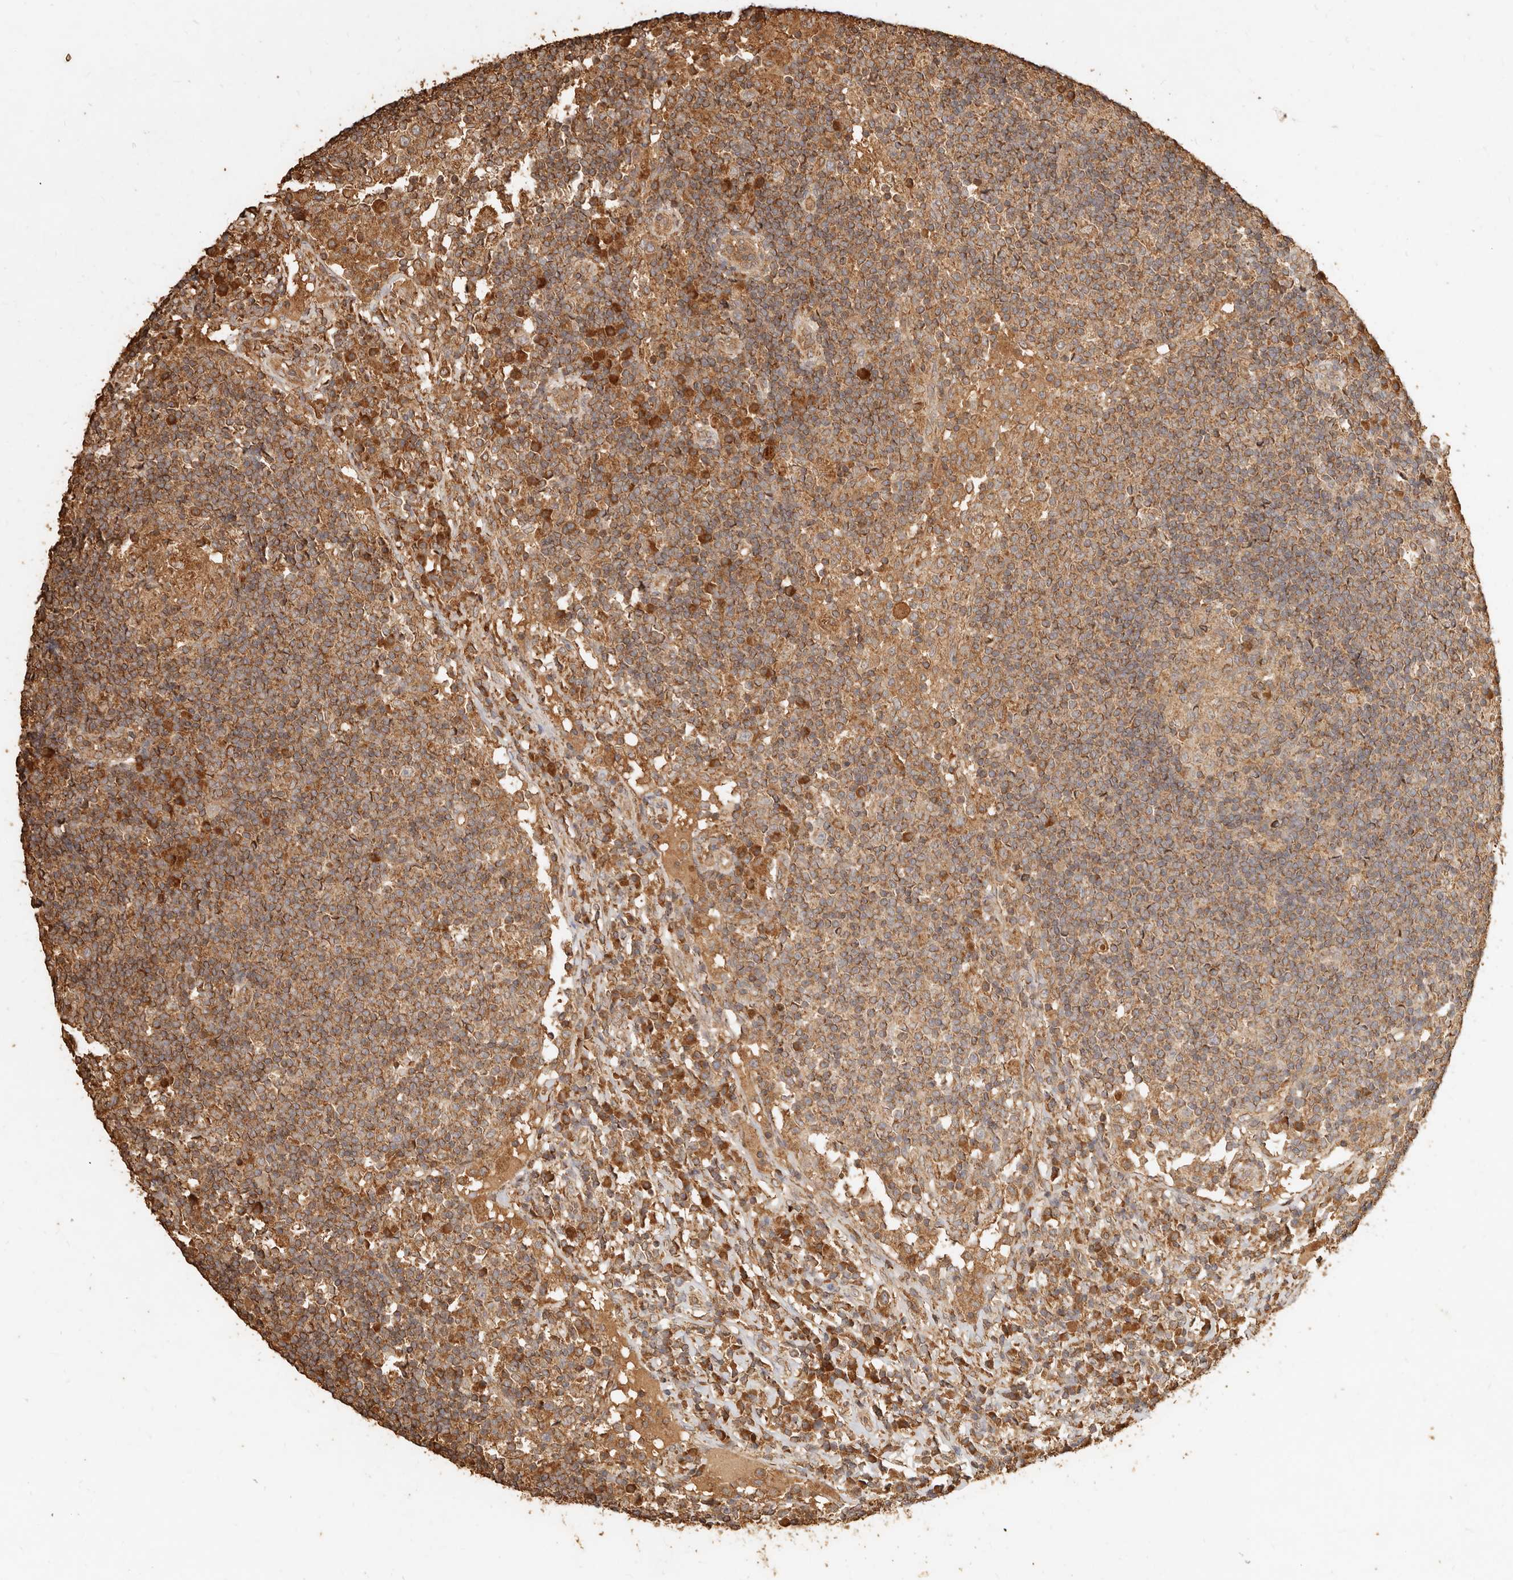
{"staining": {"intensity": "moderate", "quantity": ">75%", "location": "cytoplasmic/membranous"}, "tissue": "lymph node", "cell_type": "Germinal center cells", "image_type": "normal", "snomed": [{"axis": "morphology", "description": "Normal tissue, NOS"}, {"axis": "topography", "description": "Lymph node"}], "caption": "Moderate cytoplasmic/membranous positivity for a protein is appreciated in about >75% of germinal center cells of benign lymph node using immunohistochemistry.", "gene": "FAM180B", "patient": {"sex": "female", "age": 53}}